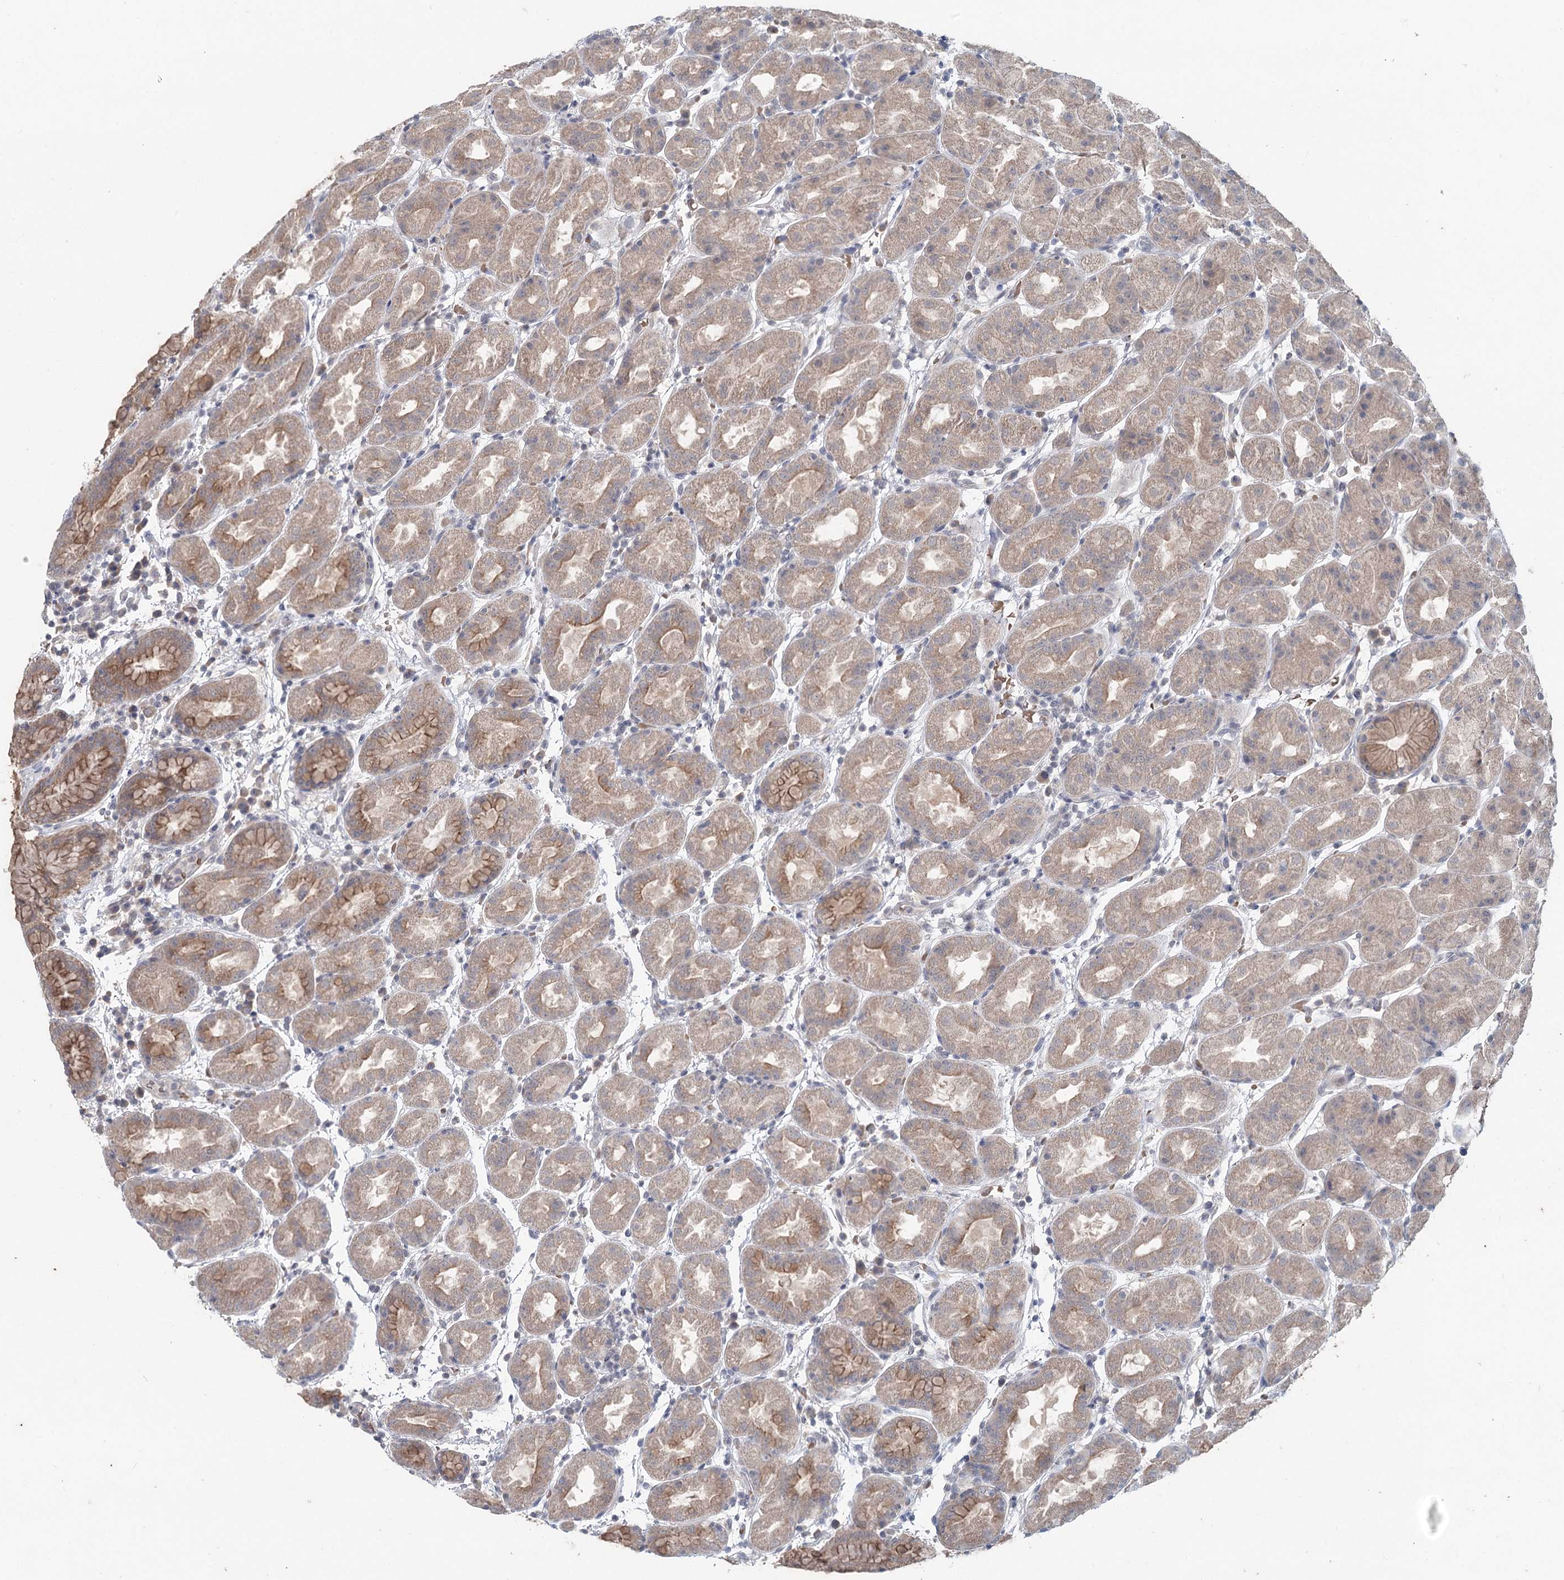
{"staining": {"intensity": "weak", "quantity": "25%-75%", "location": "cytoplasmic/membranous"}, "tissue": "stomach", "cell_type": "Glandular cells", "image_type": "normal", "snomed": [{"axis": "morphology", "description": "Normal tissue, NOS"}, {"axis": "topography", "description": "Stomach"}], "caption": "Immunohistochemical staining of unremarkable stomach displays 25%-75% levels of weak cytoplasmic/membranous protein positivity in approximately 25%-75% of glandular cells. Immunohistochemistry (ihc) stains the protein of interest in brown and the nuclei are stained blue.", "gene": "FBXO7", "patient": {"sex": "female", "age": 79}}